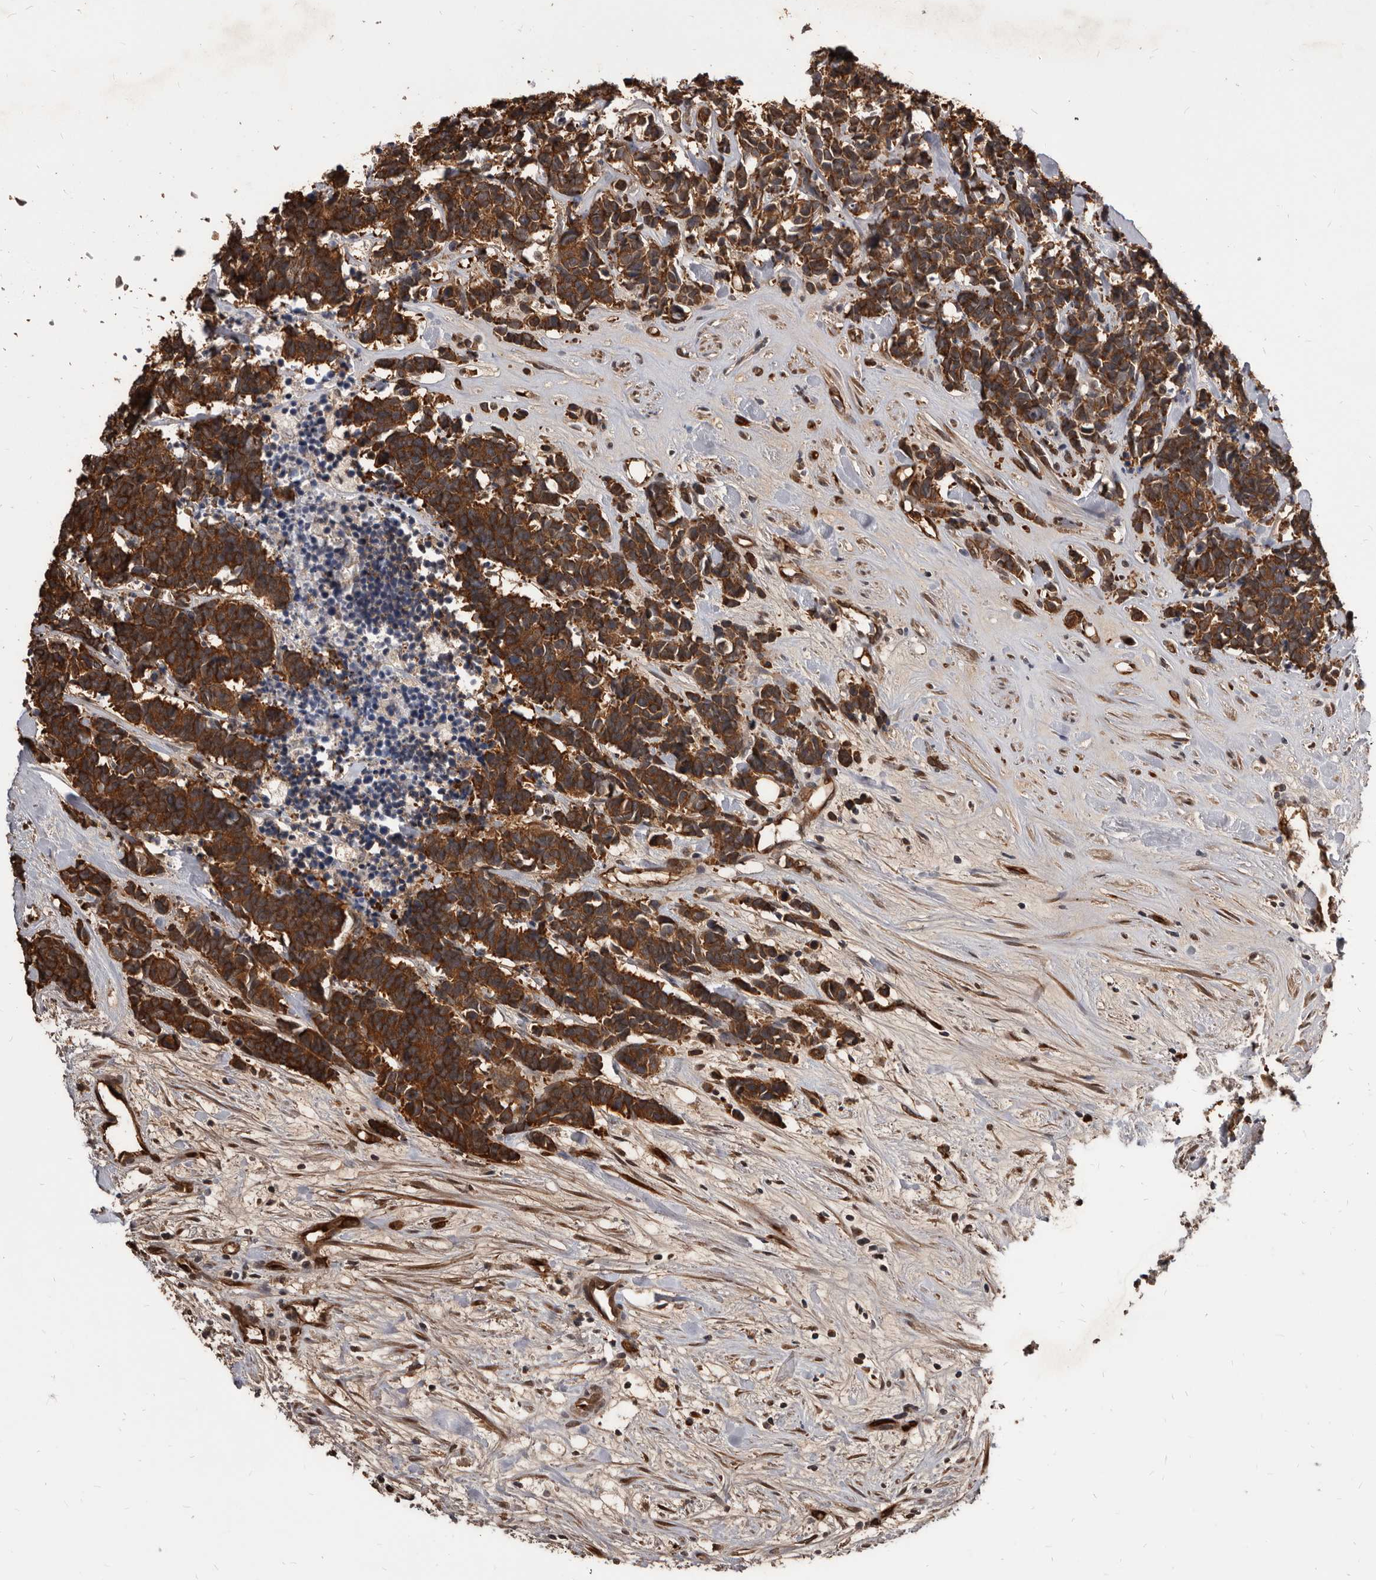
{"staining": {"intensity": "strong", "quantity": ">75%", "location": "cytoplasmic/membranous"}, "tissue": "carcinoid", "cell_type": "Tumor cells", "image_type": "cancer", "snomed": [{"axis": "morphology", "description": "Carcinoma, NOS"}, {"axis": "morphology", "description": "Carcinoid, malignant, NOS"}, {"axis": "topography", "description": "Urinary bladder"}], "caption": "Strong cytoplasmic/membranous staining for a protein is identified in about >75% of tumor cells of carcinoid using immunohistochemistry (IHC).", "gene": "ADAMTS20", "patient": {"sex": "male", "age": 57}}